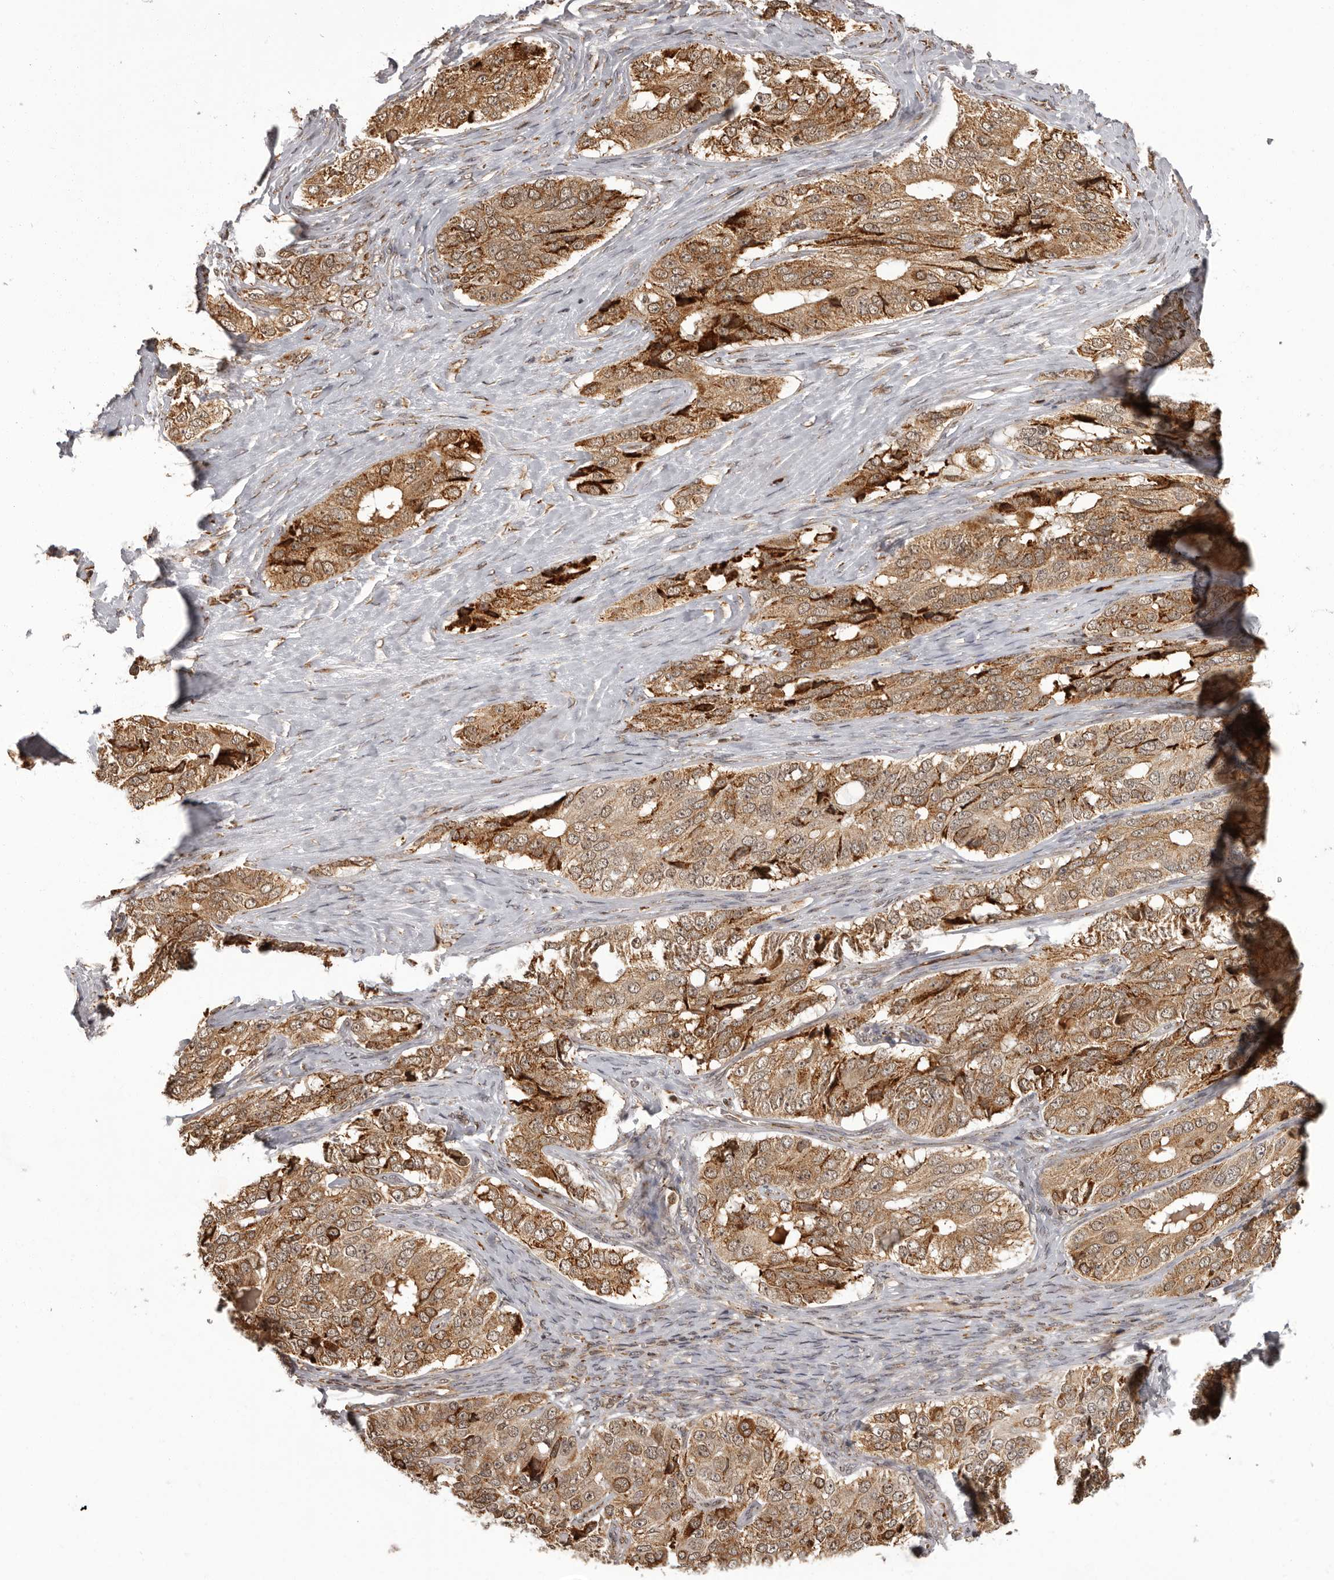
{"staining": {"intensity": "moderate", "quantity": ">75%", "location": "cytoplasmic/membranous"}, "tissue": "ovarian cancer", "cell_type": "Tumor cells", "image_type": "cancer", "snomed": [{"axis": "morphology", "description": "Carcinoma, endometroid"}, {"axis": "topography", "description": "Ovary"}], "caption": "The image shows immunohistochemical staining of endometroid carcinoma (ovarian). There is moderate cytoplasmic/membranous staining is identified in about >75% of tumor cells. (IHC, brightfield microscopy, high magnification).", "gene": "IL32", "patient": {"sex": "female", "age": 51}}